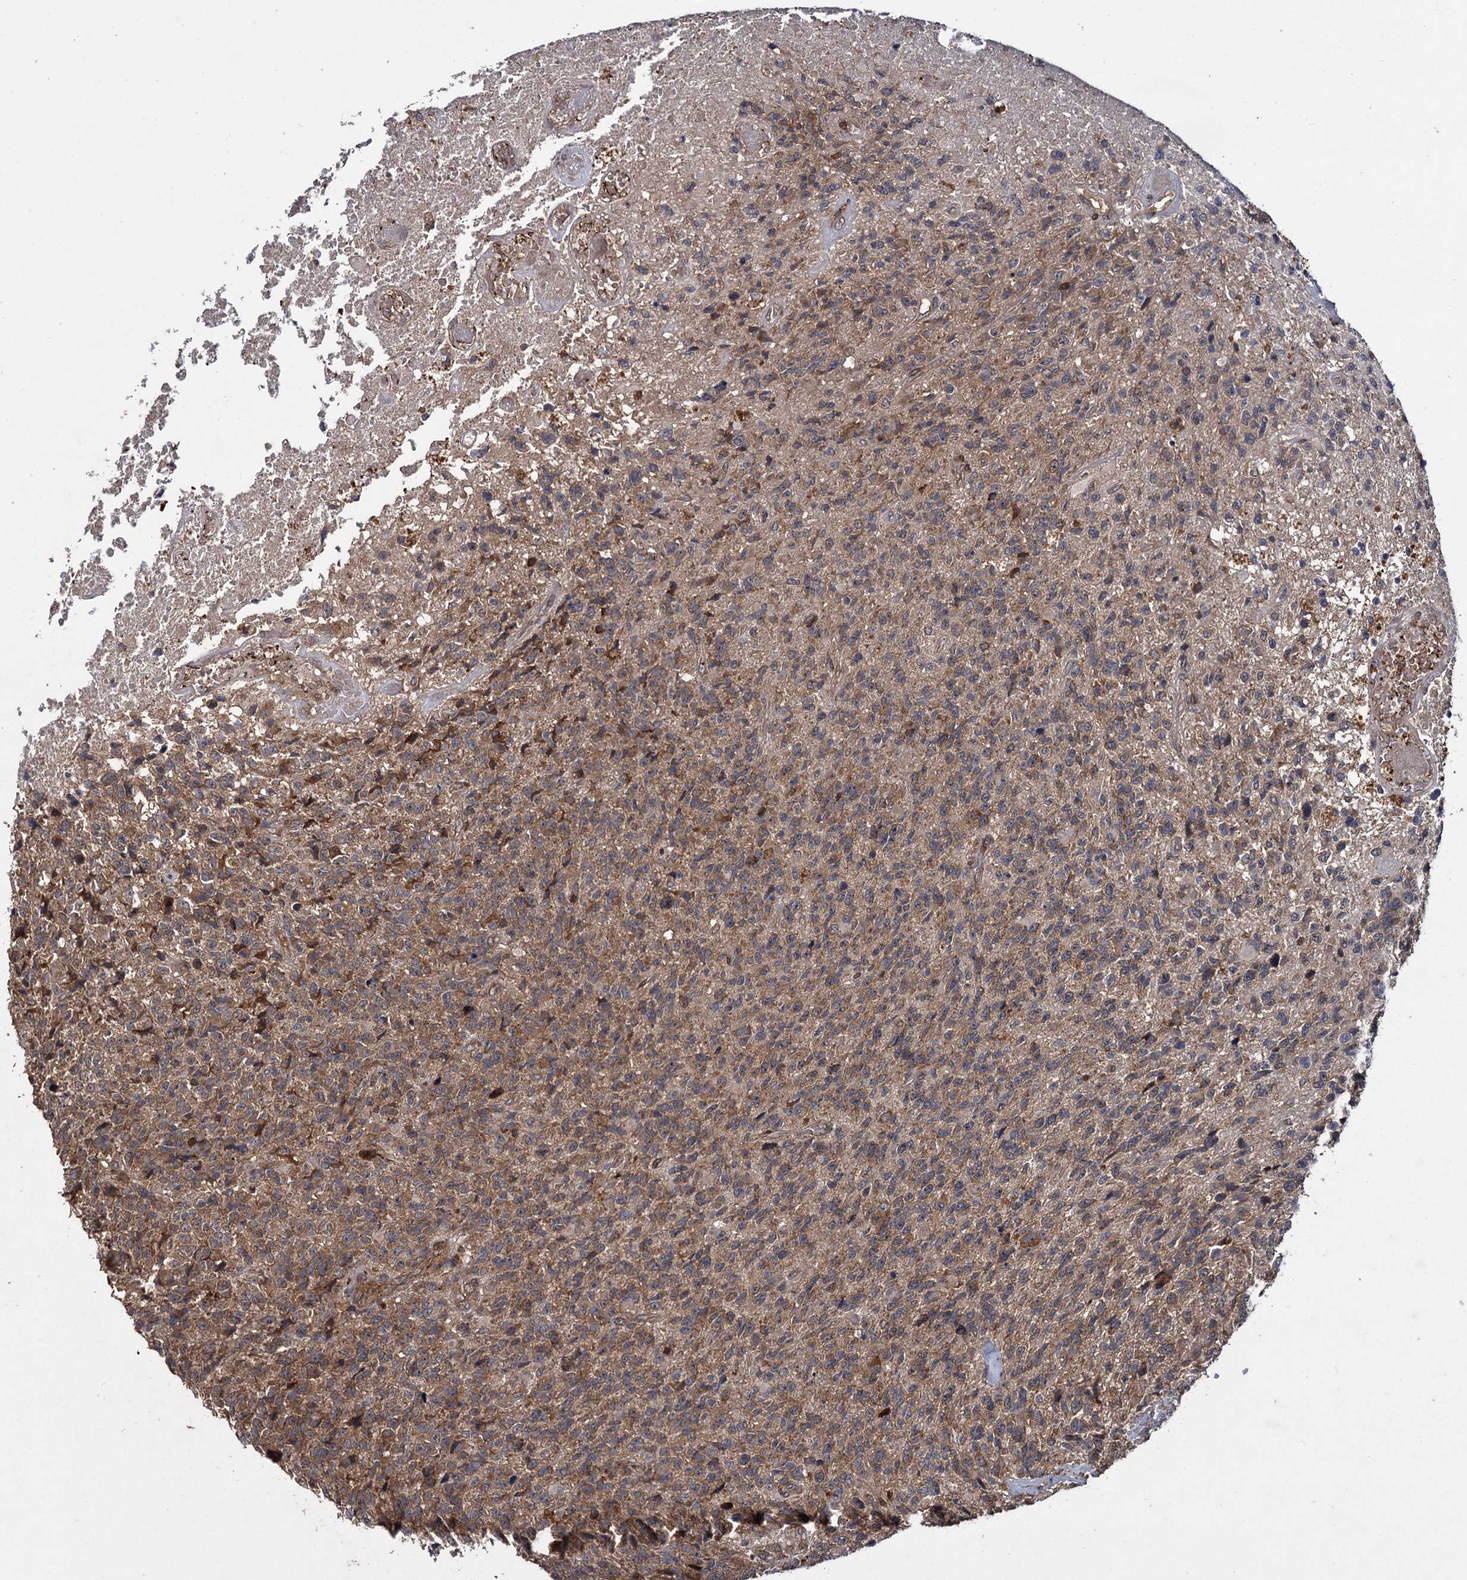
{"staining": {"intensity": "moderate", "quantity": ">75%", "location": "cytoplasmic/membranous"}, "tissue": "glioma", "cell_type": "Tumor cells", "image_type": "cancer", "snomed": [{"axis": "morphology", "description": "Glioma, malignant, High grade"}, {"axis": "topography", "description": "Brain"}], "caption": "IHC of human high-grade glioma (malignant) exhibits medium levels of moderate cytoplasmic/membranous positivity in approximately >75% of tumor cells.", "gene": "DCP1B", "patient": {"sex": "male", "age": 76}}